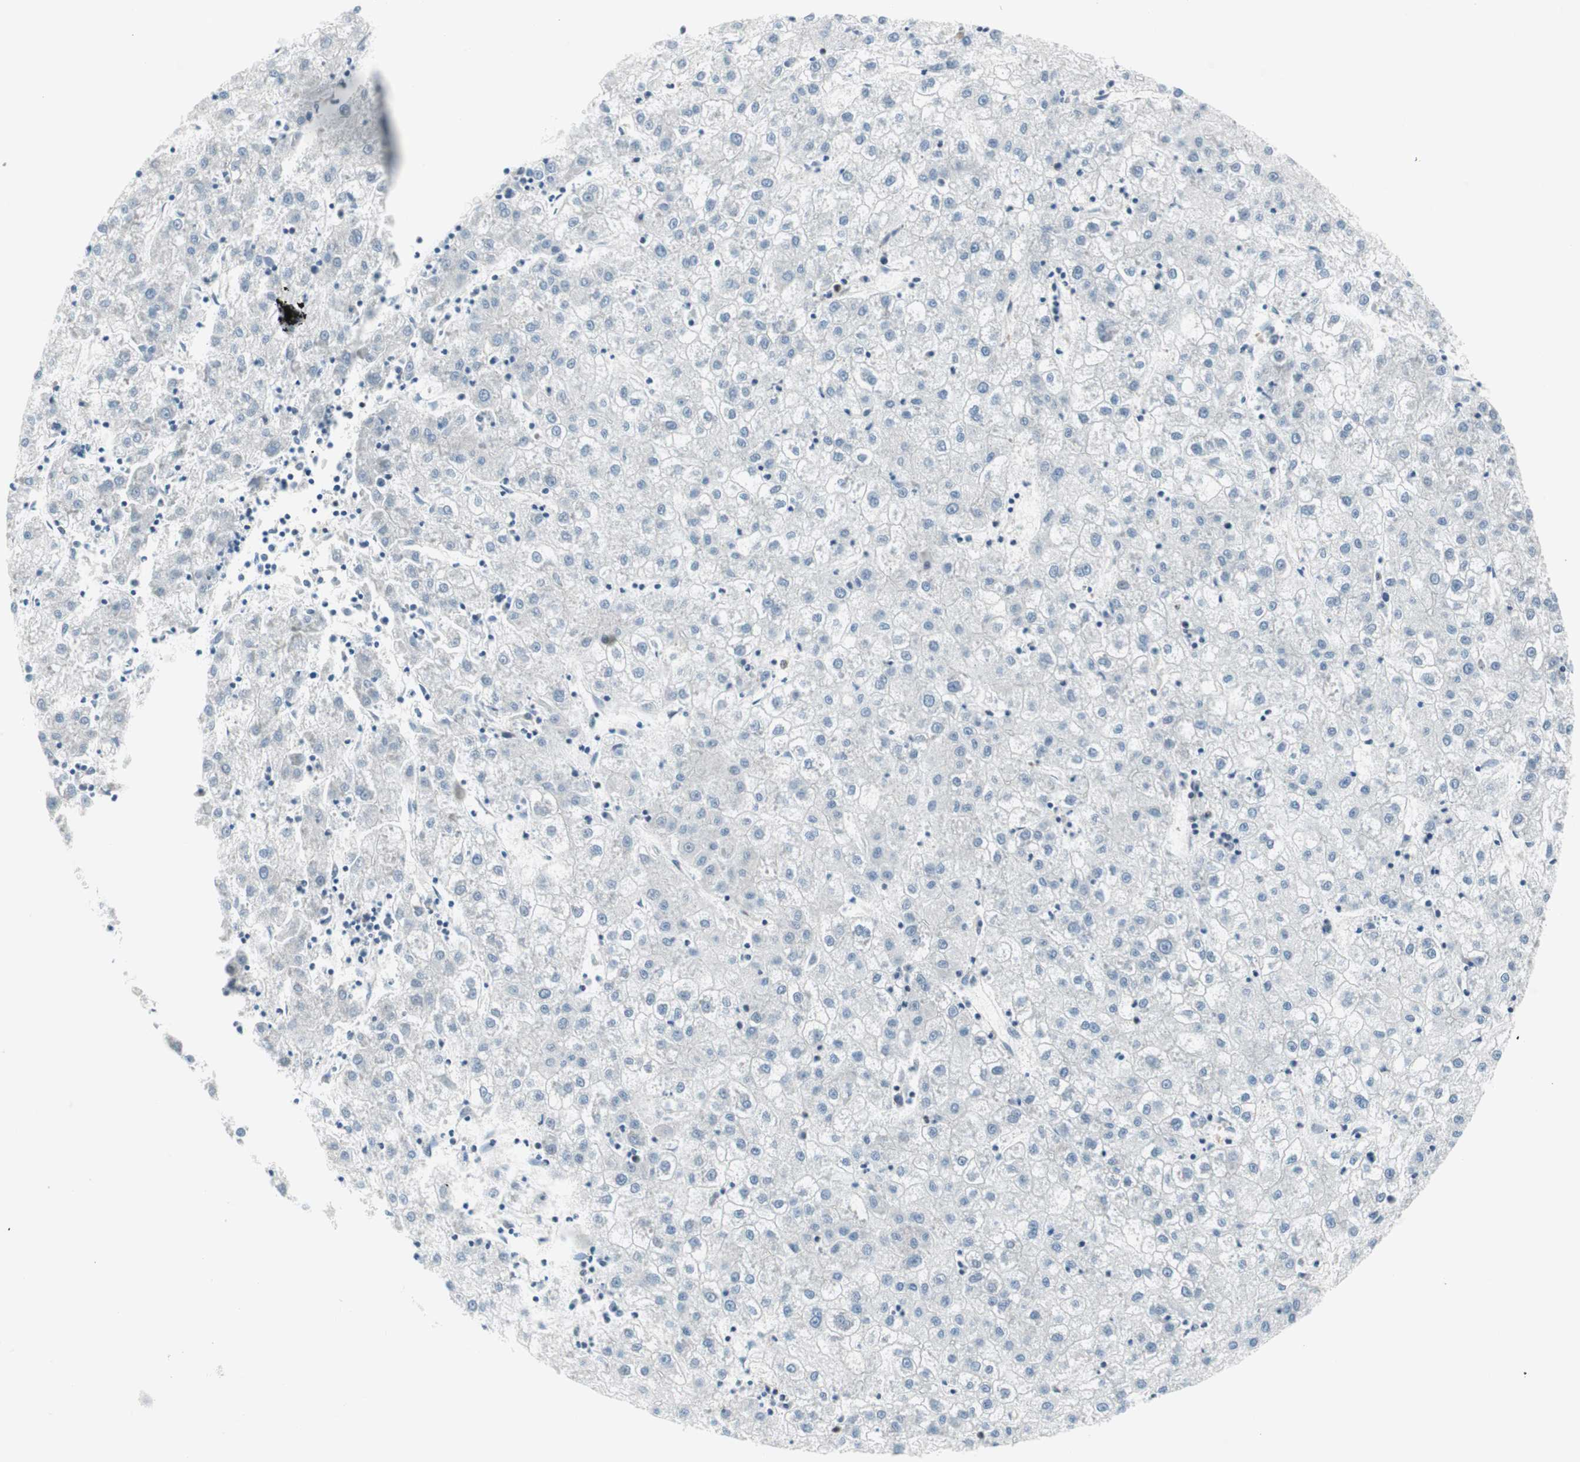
{"staining": {"intensity": "negative", "quantity": "none", "location": "none"}, "tissue": "liver cancer", "cell_type": "Tumor cells", "image_type": "cancer", "snomed": [{"axis": "morphology", "description": "Carcinoma, Hepatocellular, NOS"}, {"axis": "topography", "description": "Liver"}], "caption": "This photomicrograph is of liver hepatocellular carcinoma stained with immunohistochemistry to label a protein in brown with the nuclei are counter-stained blue. There is no staining in tumor cells.", "gene": "RGS10", "patient": {"sex": "male", "age": 72}}